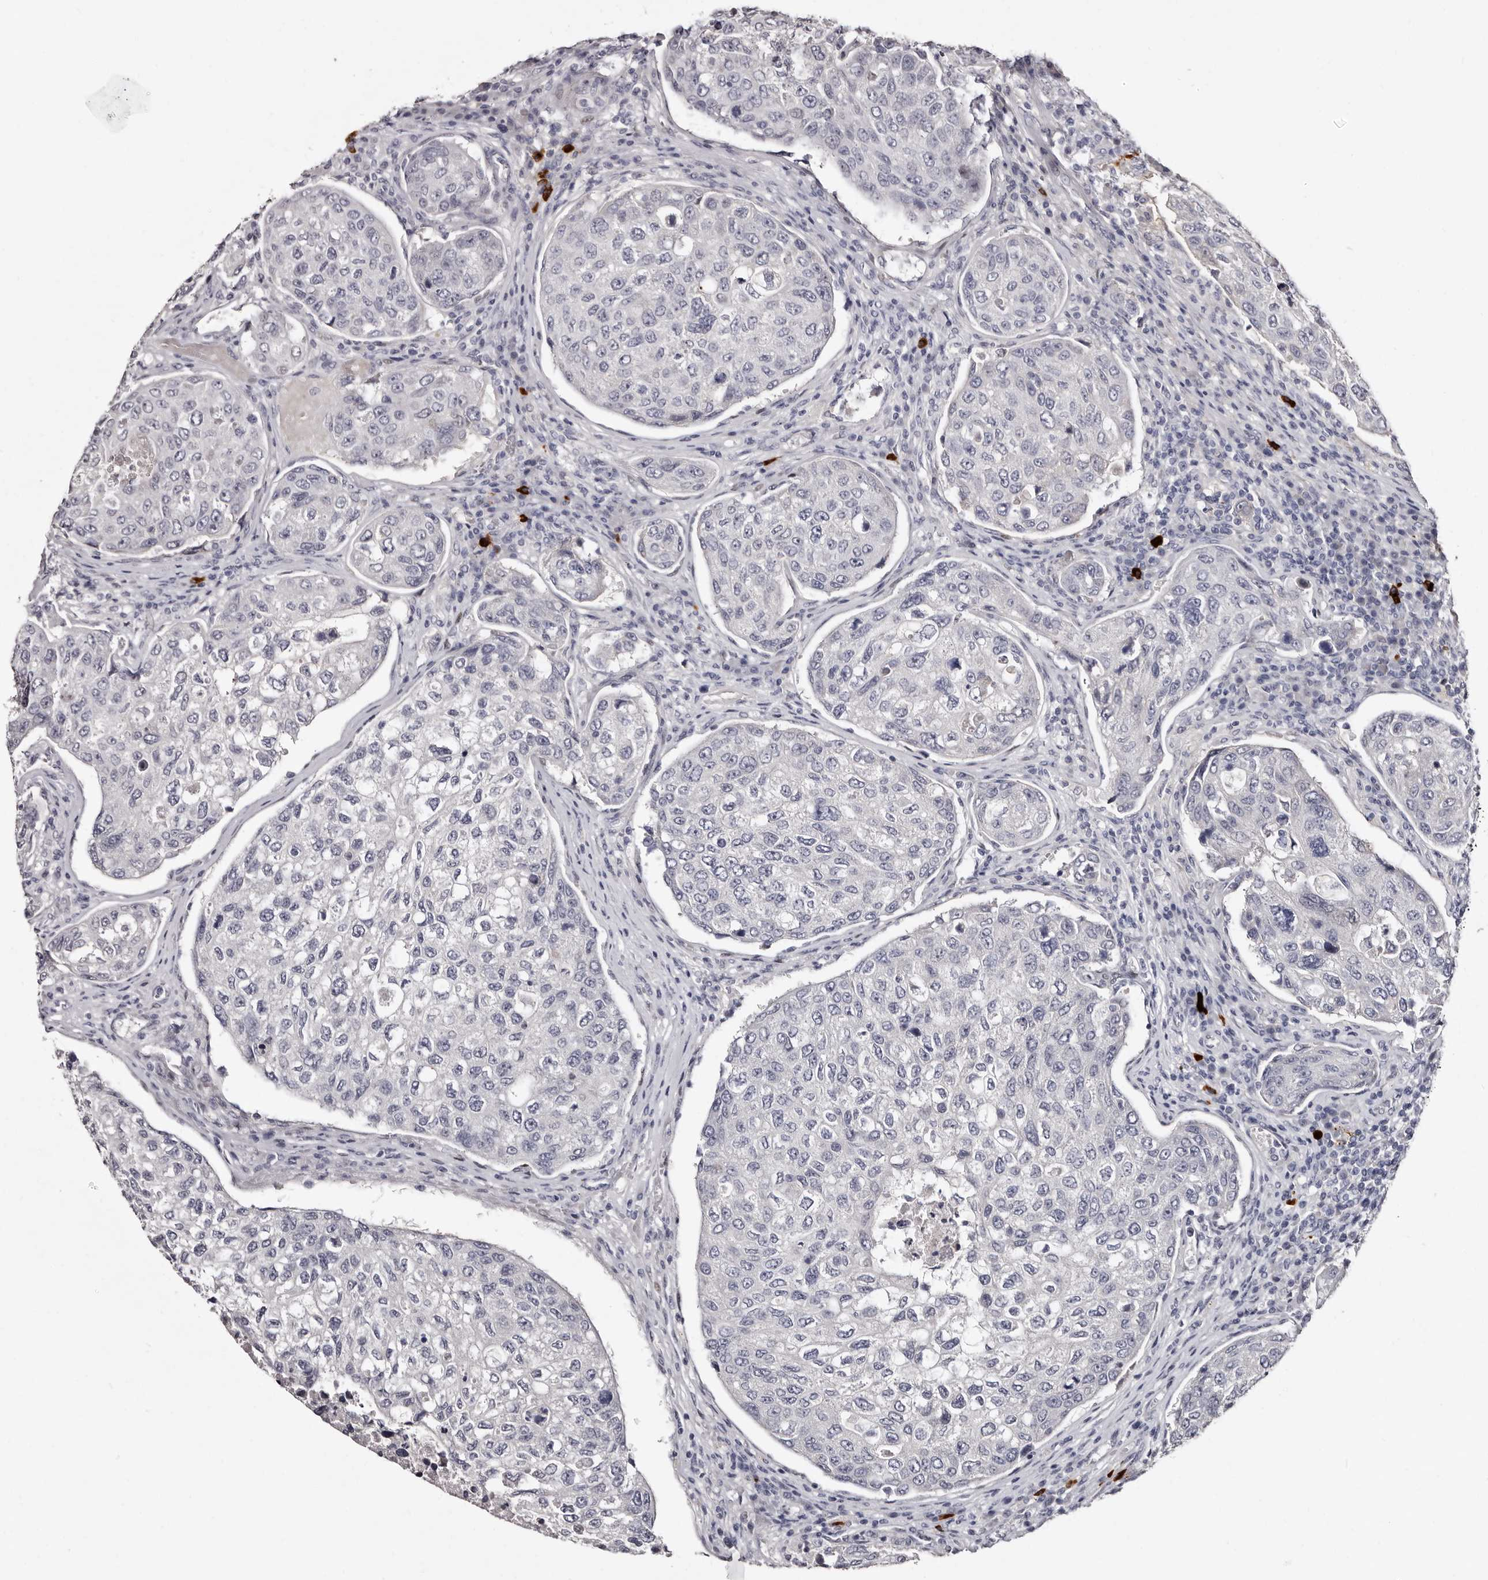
{"staining": {"intensity": "negative", "quantity": "none", "location": "none"}, "tissue": "urothelial cancer", "cell_type": "Tumor cells", "image_type": "cancer", "snomed": [{"axis": "morphology", "description": "Urothelial carcinoma, High grade"}, {"axis": "topography", "description": "Lymph node"}, {"axis": "topography", "description": "Urinary bladder"}], "caption": "The immunohistochemistry (IHC) micrograph has no significant expression in tumor cells of urothelial cancer tissue.", "gene": "TBC1D22B", "patient": {"sex": "male", "age": 51}}